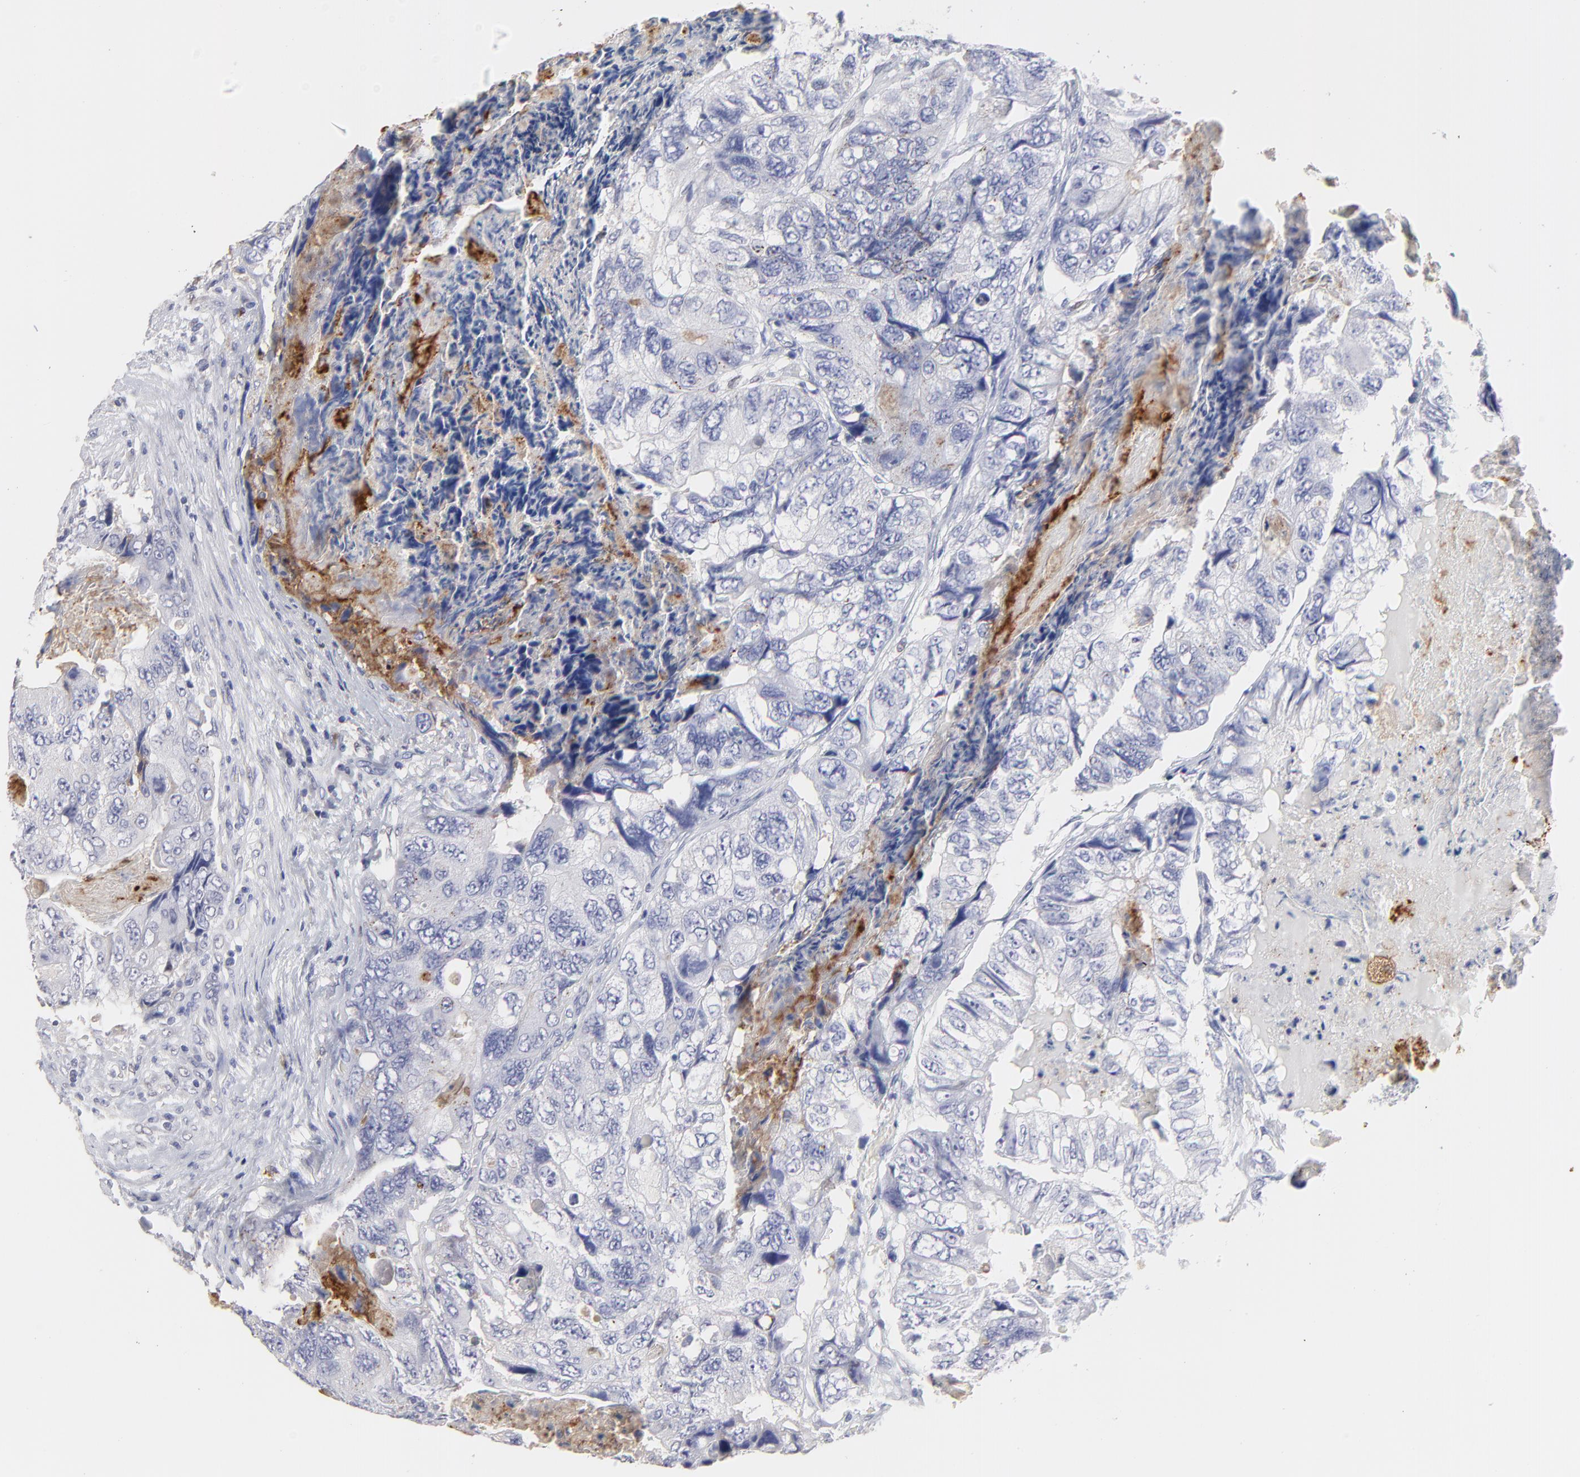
{"staining": {"intensity": "negative", "quantity": "none", "location": "none"}, "tissue": "colorectal cancer", "cell_type": "Tumor cells", "image_type": "cancer", "snomed": [{"axis": "morphology", "description": "Adenocarcinoma, NOS"}, {"axis": "topography", "description": "Rectum"}], "caption": "Immunohistochemistry (IHC) of human colorectal cancer (adenocarcinoma) exhibits no staining in tumor cells.", "gene": "SMARCA1", "patient": {"sex": "female", "age": 82}}